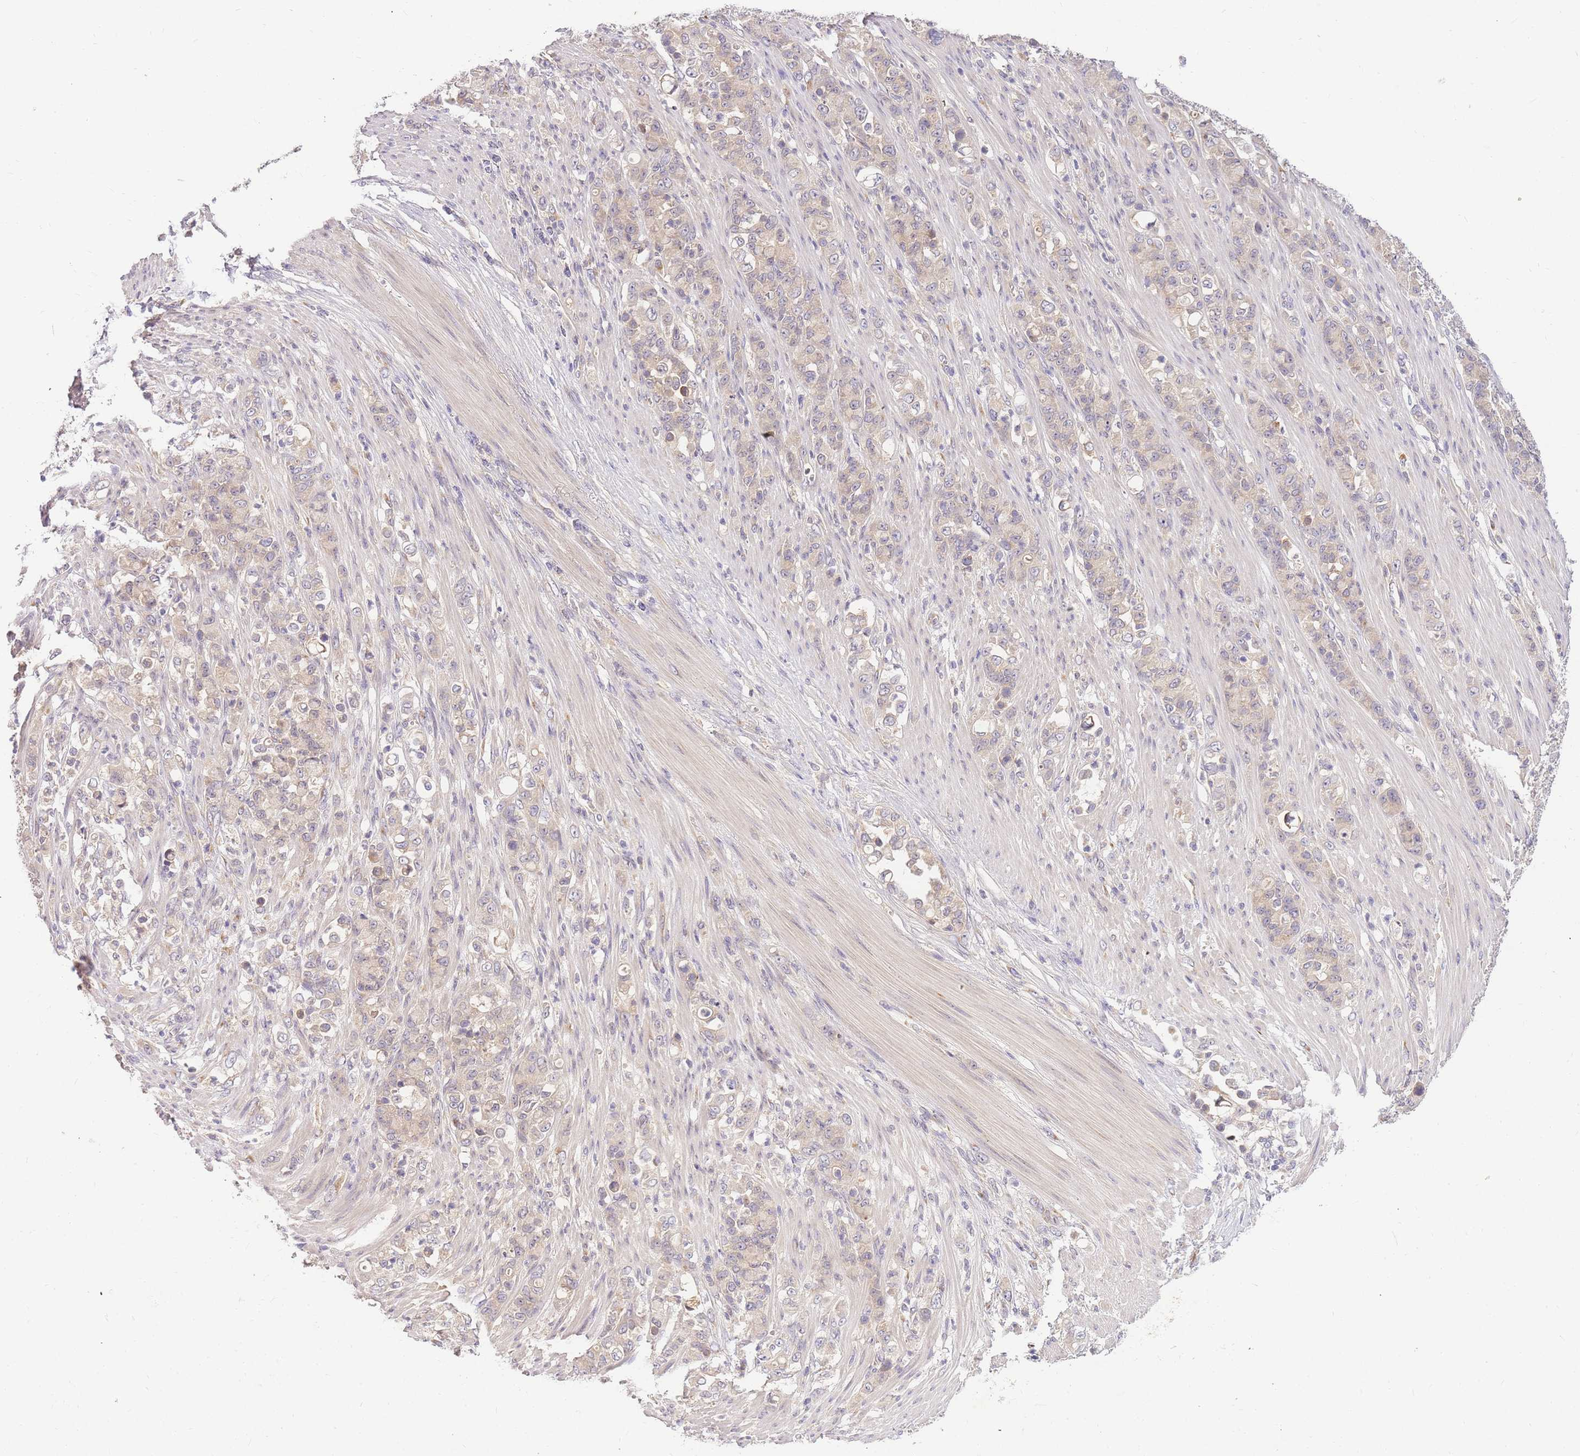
{"staining": {"intensity": "negative", "quantity": "none", "location": "none"}, "tissue": "stomach cancer", "cell_type": "Tumor cells", "image_type": "cancer", "snomed": [{"axis": "morphology", "description": "Normal tissue, NOS"}, {"axis": "morphology", "description": "Adenocarcinoma, NOS"}, {"axis": "topography", "description": "Stomach"}], "caption": "This histopathology image is of stomach cancer stained with immunohistochemistry to label a protein in brown with the nuclei are counter-stained blue. There is no positivity in tumor cells.", "gene": "ZNF577", "patient": {"sex": "female", "age": 79}}